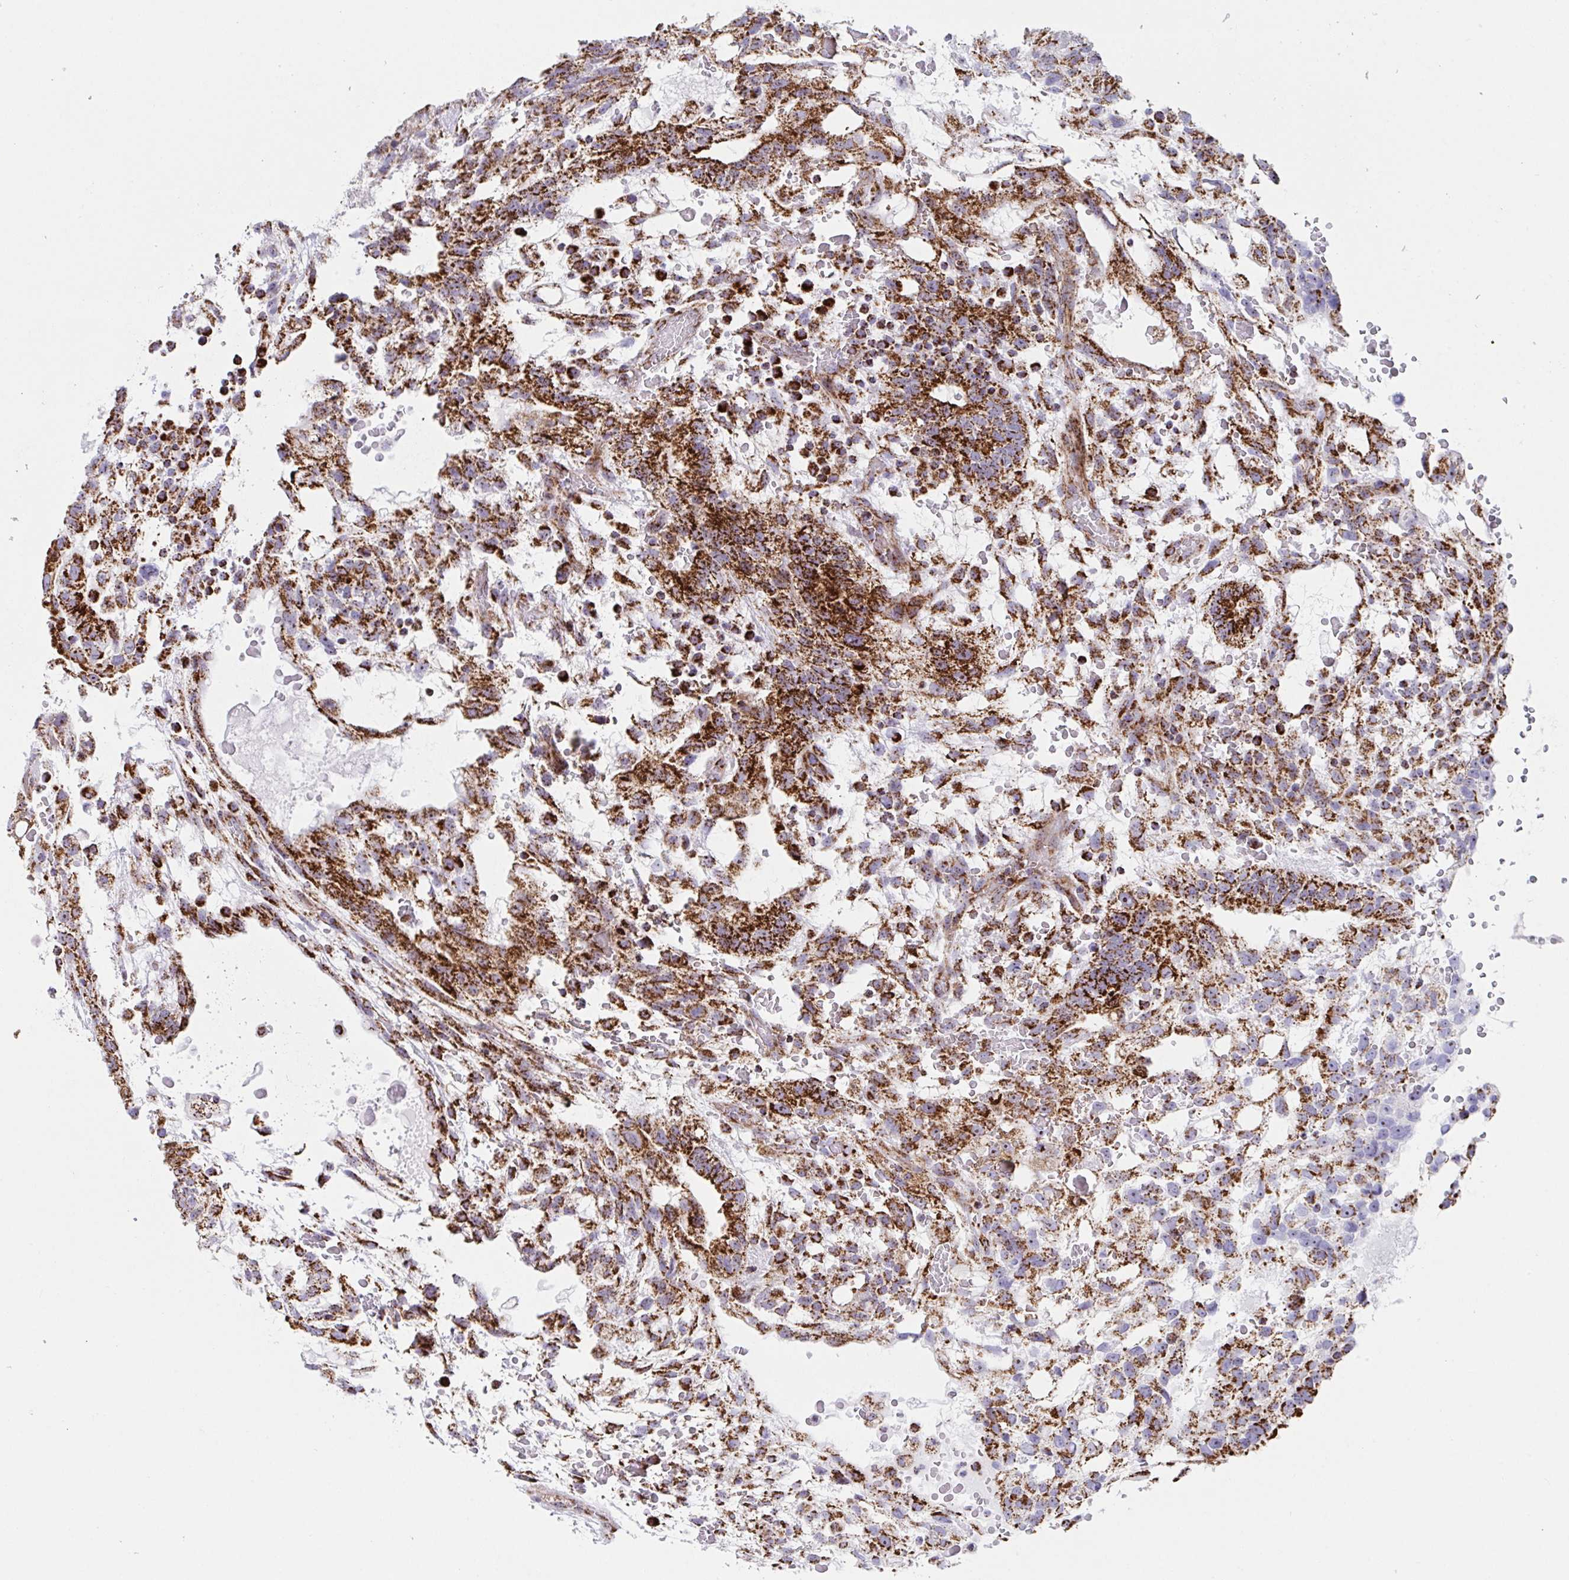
{"staining": {"intensity": "strong", "quantity": ">75%", "location": "cytoplasmic/membranous"}, "tissue": "testis cancer", "cell_type": "Tumor cells", "image_type": "cancer", "snomed": [{"axis": "morphology", "description": "Normal tissue, NOS"}, {"axis": "morphology", "description": "Carcinoma, Embryonal, NOS"}, {"axis": "topography", "description": "Testis"}], "caption": "Immunohistochemical staining of human testis cancer (embryonal carcinoma) reveals high levels of strong cytoplasmic/membranous positivity in approximately >75% of tumor cells. Using DAB (brown) and hematoxylin (blue) stains, captured at high magnification using brightfield microscopy.", "gene": "ATP5MJ", "patient": {"sex": "male", "age": 32}}